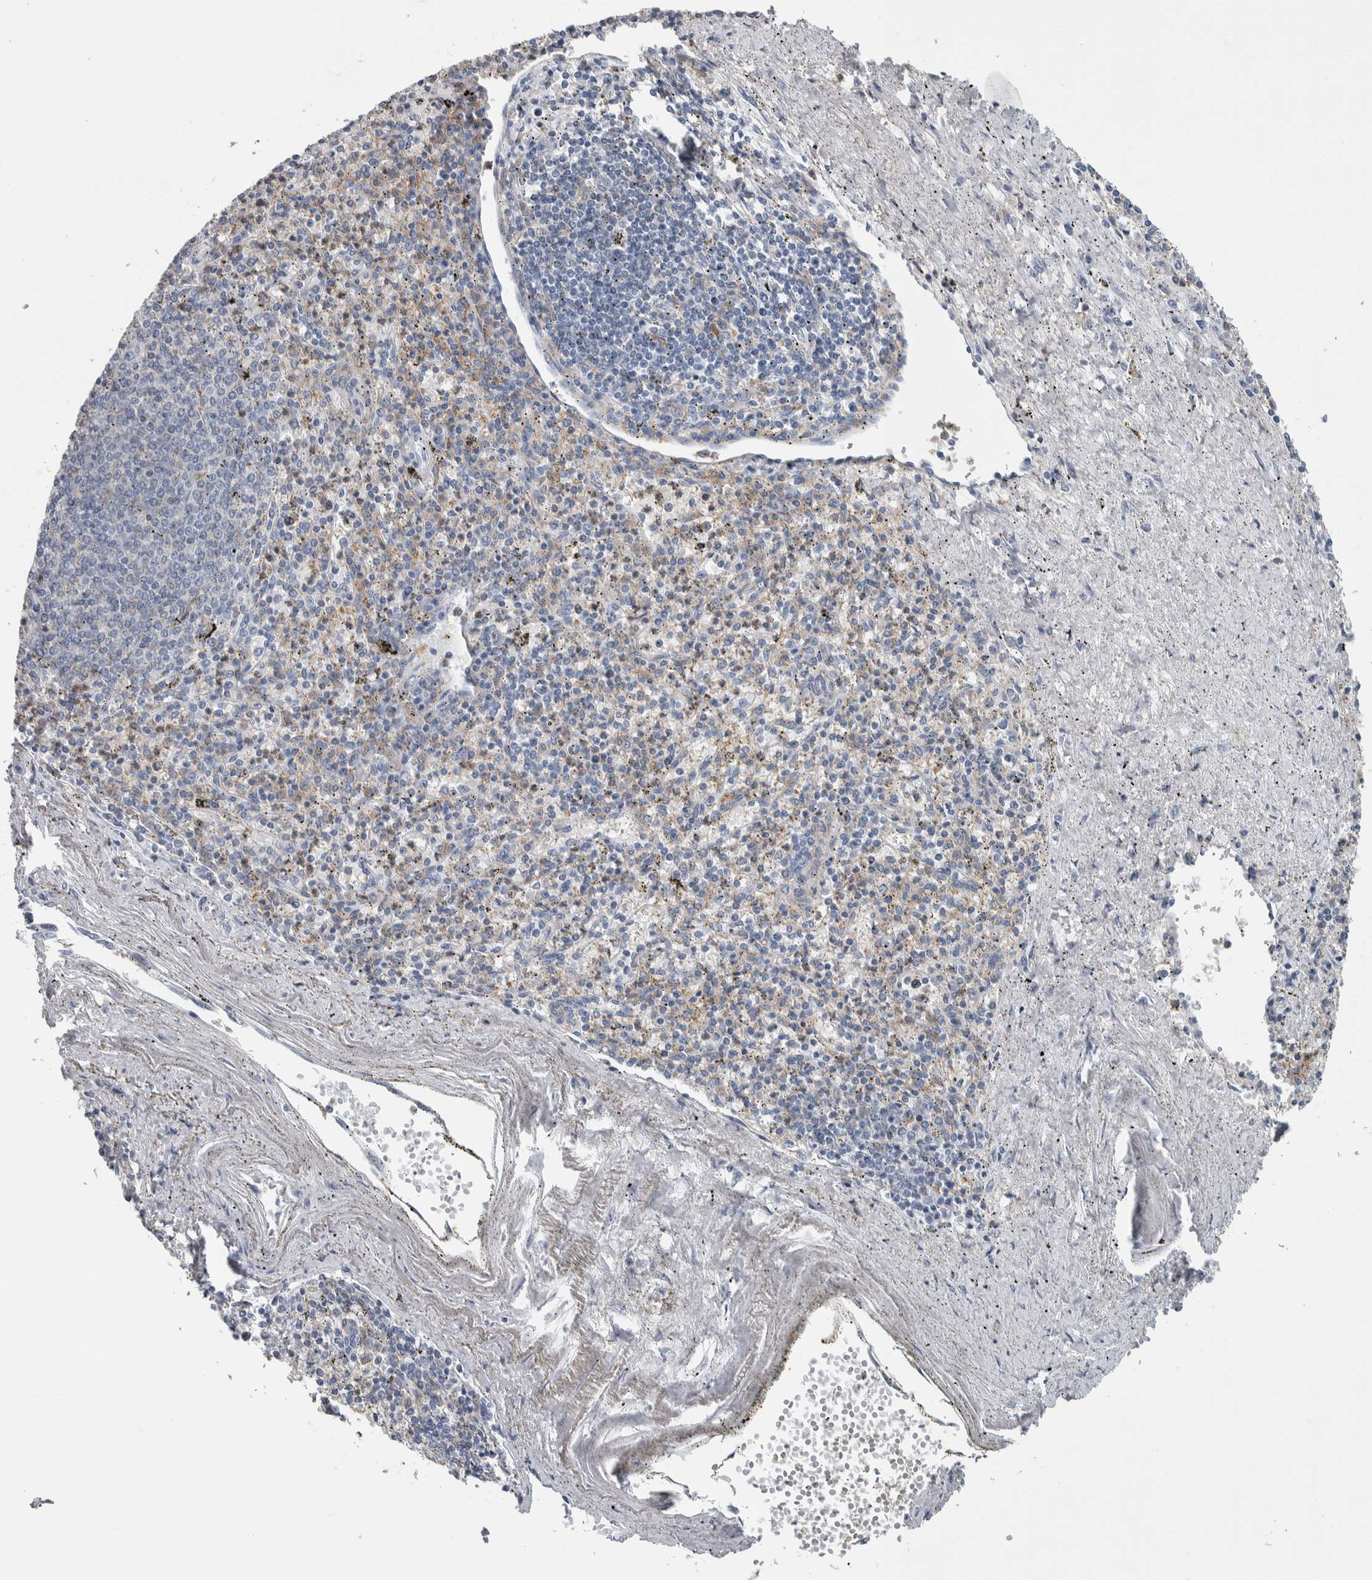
{"staining": {"intensity": "weak", "quantity": "25%-75%", "location": "cytoplasmic/membranous"}, "tissue": "spleen", "cell_type": "Cells in red pulp", "image_type": "normal", "snomed": [{"axis": "morphology", "description": "Normal tissue, NOS"}, {"axis": "topography", "description": "Spleen"}], "caption": "This micrograph displays IHC staining of benign human spleen, with low weak cytoplasmic/membranous expression in about 25%-75% of cells in red pulp.", "gene": "SKAP2", "patient": {"sex": "male", "age": 72}}